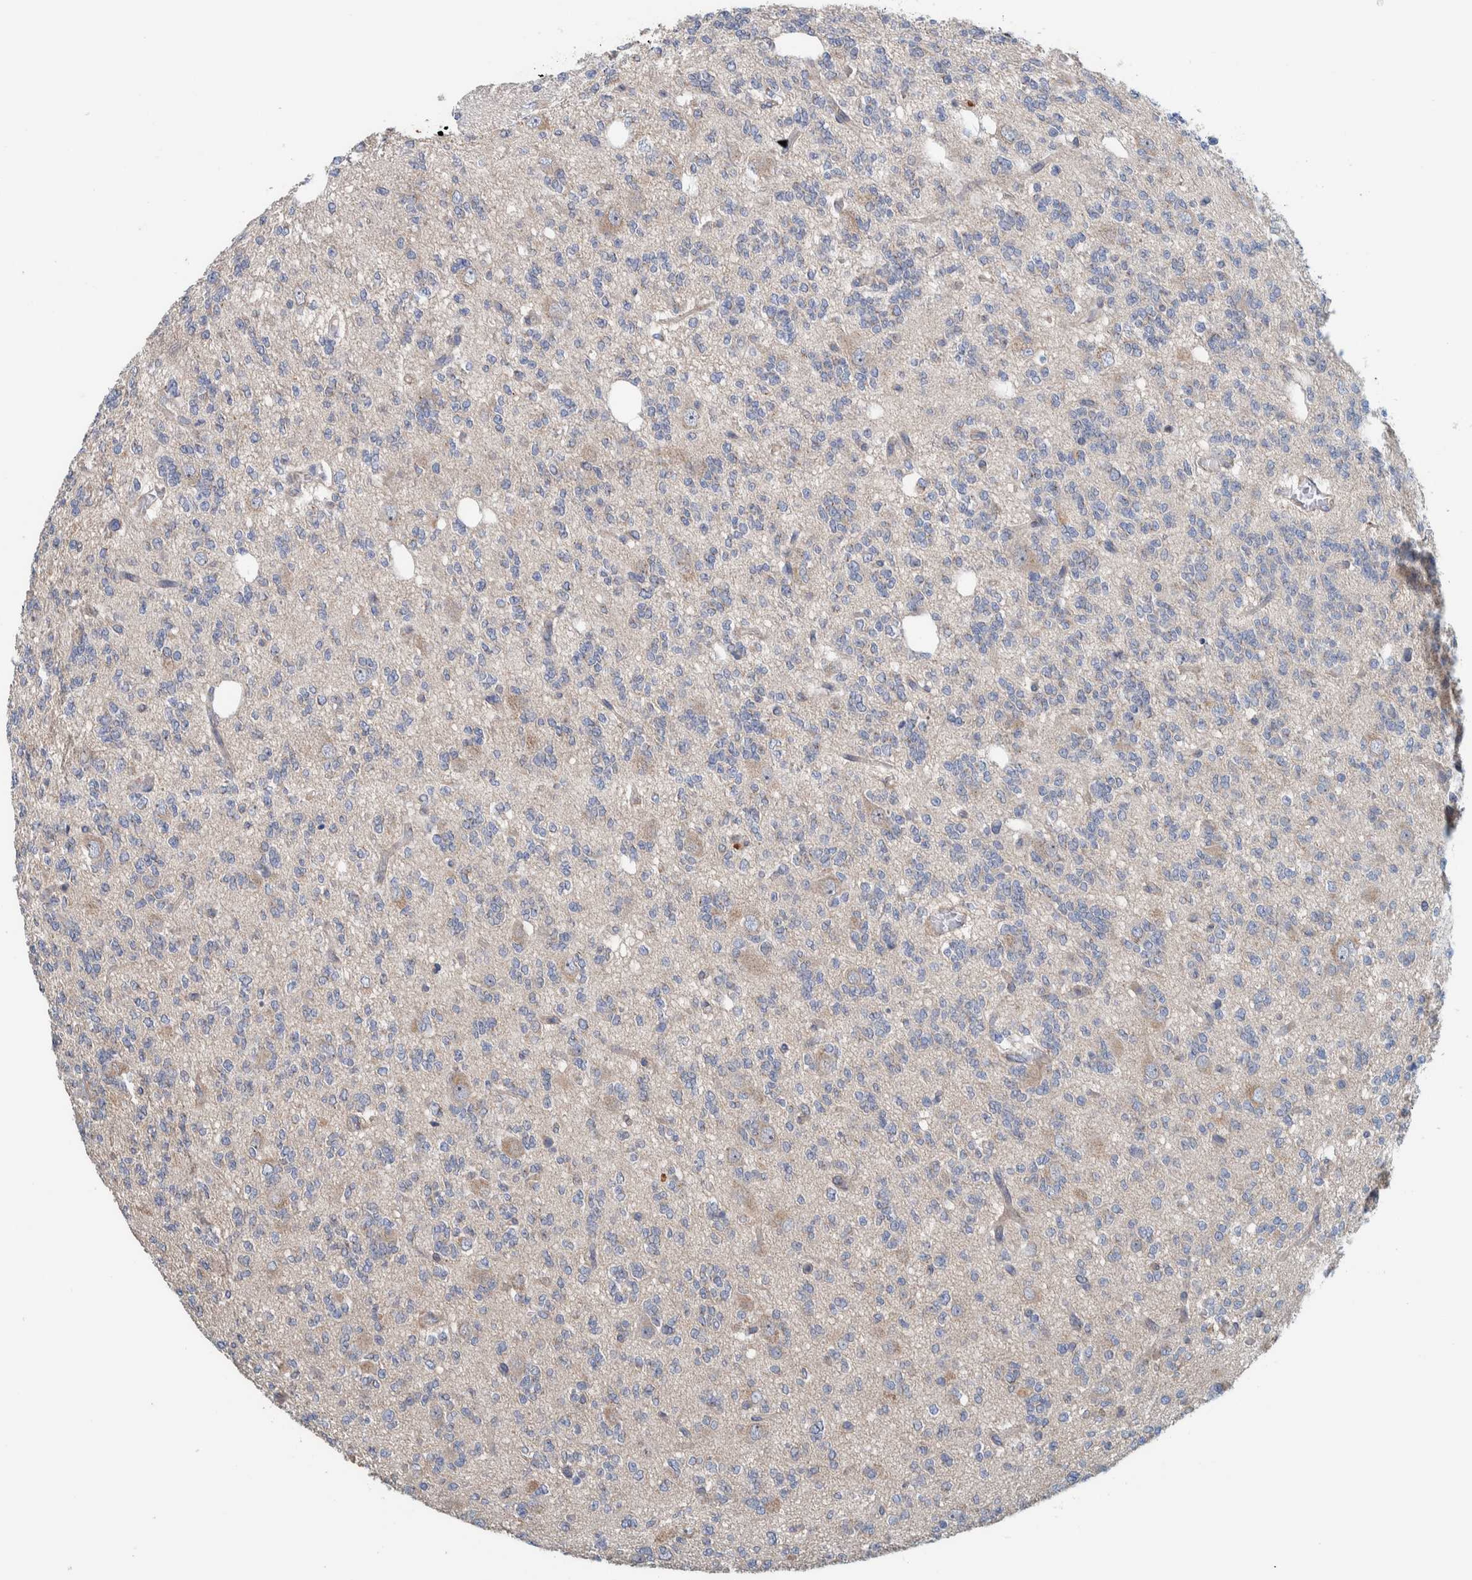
{"staining": {"intensity": "negative", "quantity": "none", "location": "none"}, "tissue": "glioma", "cell_type": "Tumor cells", "image_type": "cancer", "snomed": [{"axis": "morphology", "description": "Glioma, malignant, Low grade"}, {"axis": "topography", "description": "Brain"}], "caption": "A high-resolution micrograph shows immunohistochemistry staining of glioma, which exhibits no significant expression in tumor cells. Nuclei are stained in blue.", "gene": "CCM2", "patient": {"sex": "male", "age": 38}}